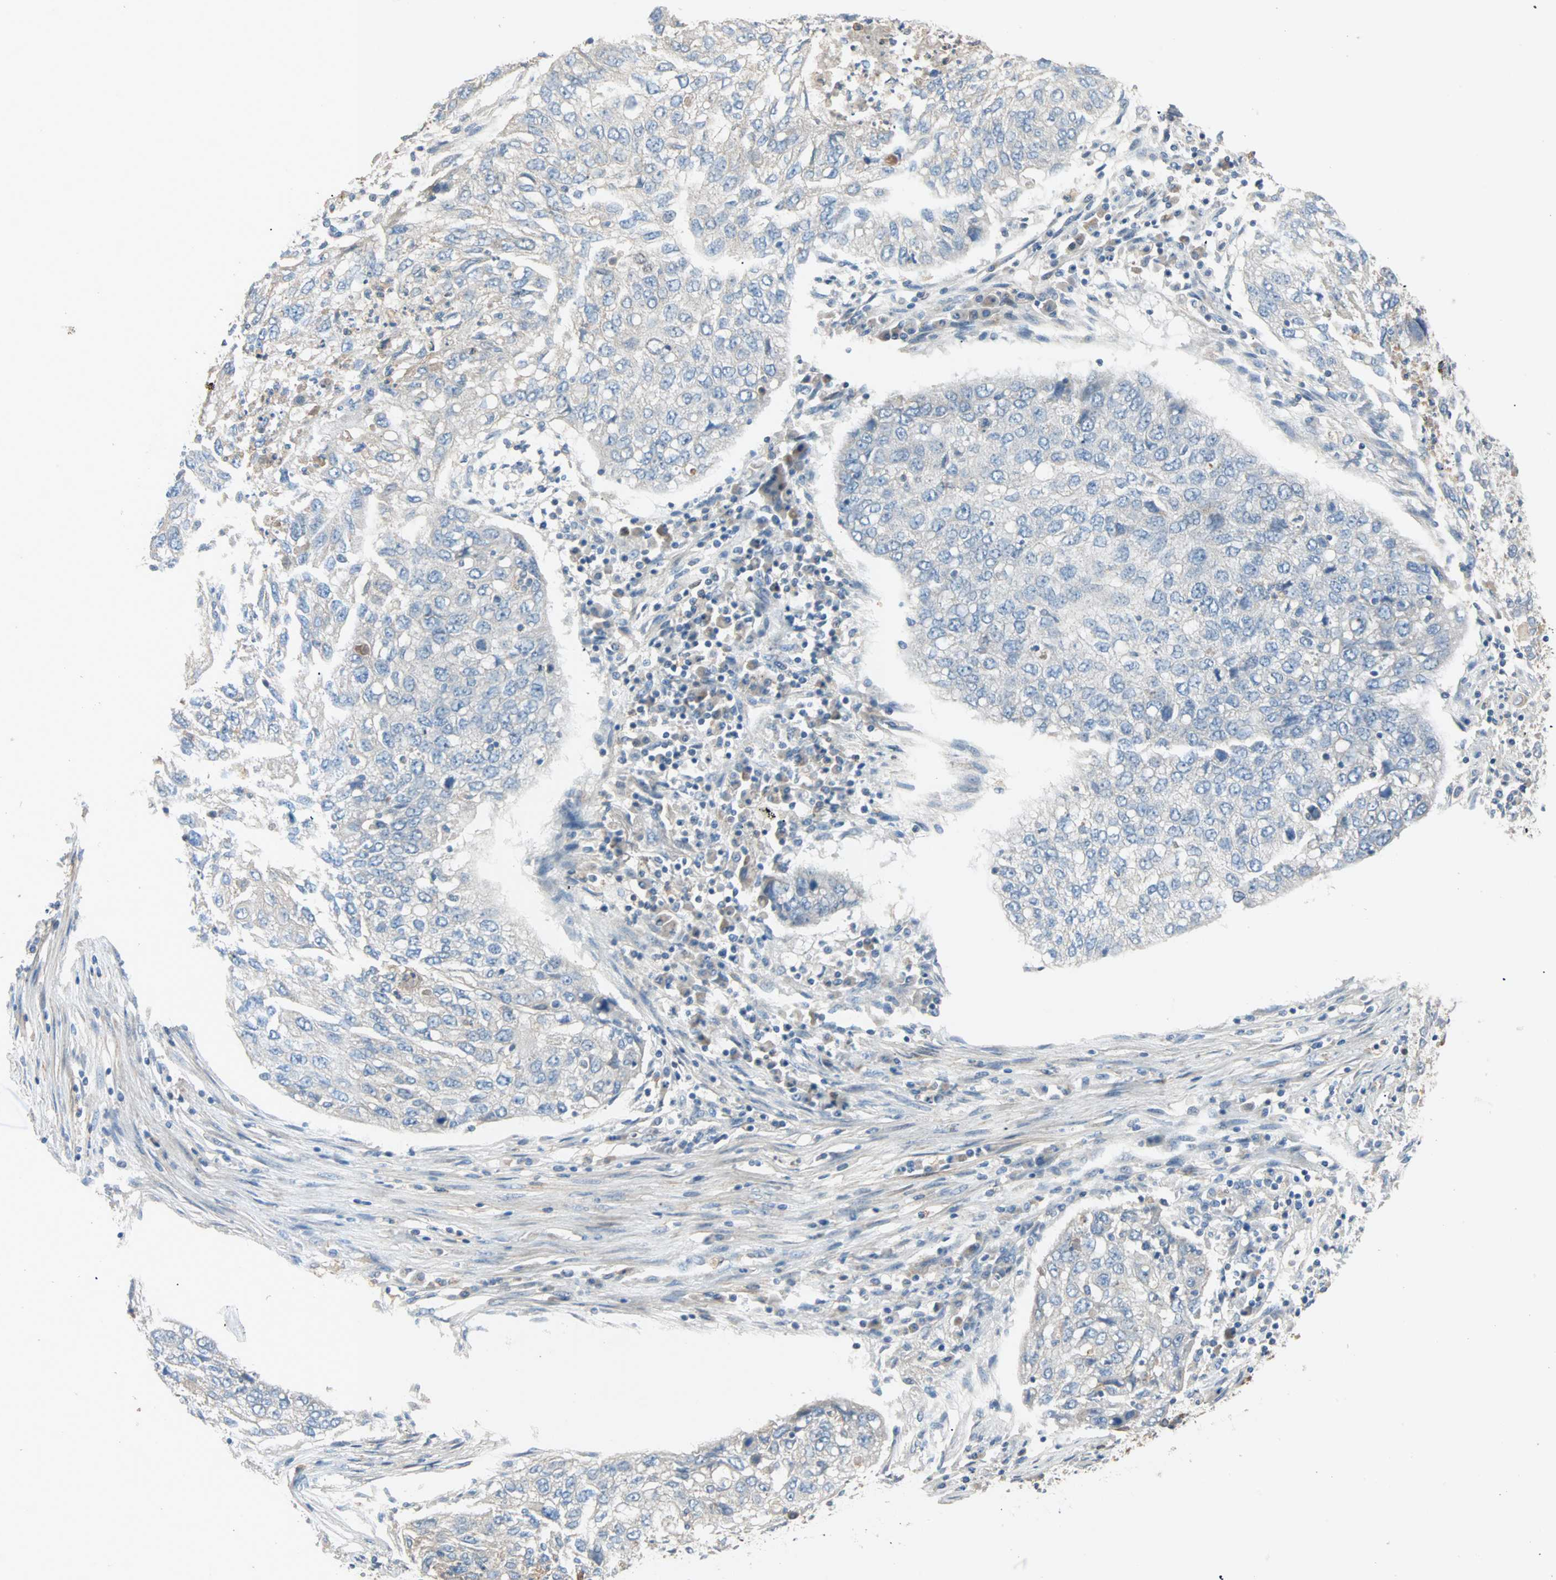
{"staining": {"intensity": "negative", "quantity": "none", "location": "none"}, "tissue": "lung cancer", "cell_type": "Tumor cells", "image_type": "cancer", "snomed": [{"axis": "morphology", "description": "Squamous cell carcinoma, NOS"}, {"axis": "topography", "description": "Lung"}], "caption": "Immunohistochemical staining of lung cancer (squamous cell carcinoma) exhibits no significant expression in tumor cells. (Stains: DAB (3,3'-diaminobenzidine) immunohistochemistry with hematoxylin counter stain, Microscopy: brightfield microscopy at high magnification).", "gene": "ACVRL1", "patient": {"sex": "female", "age": 63}}